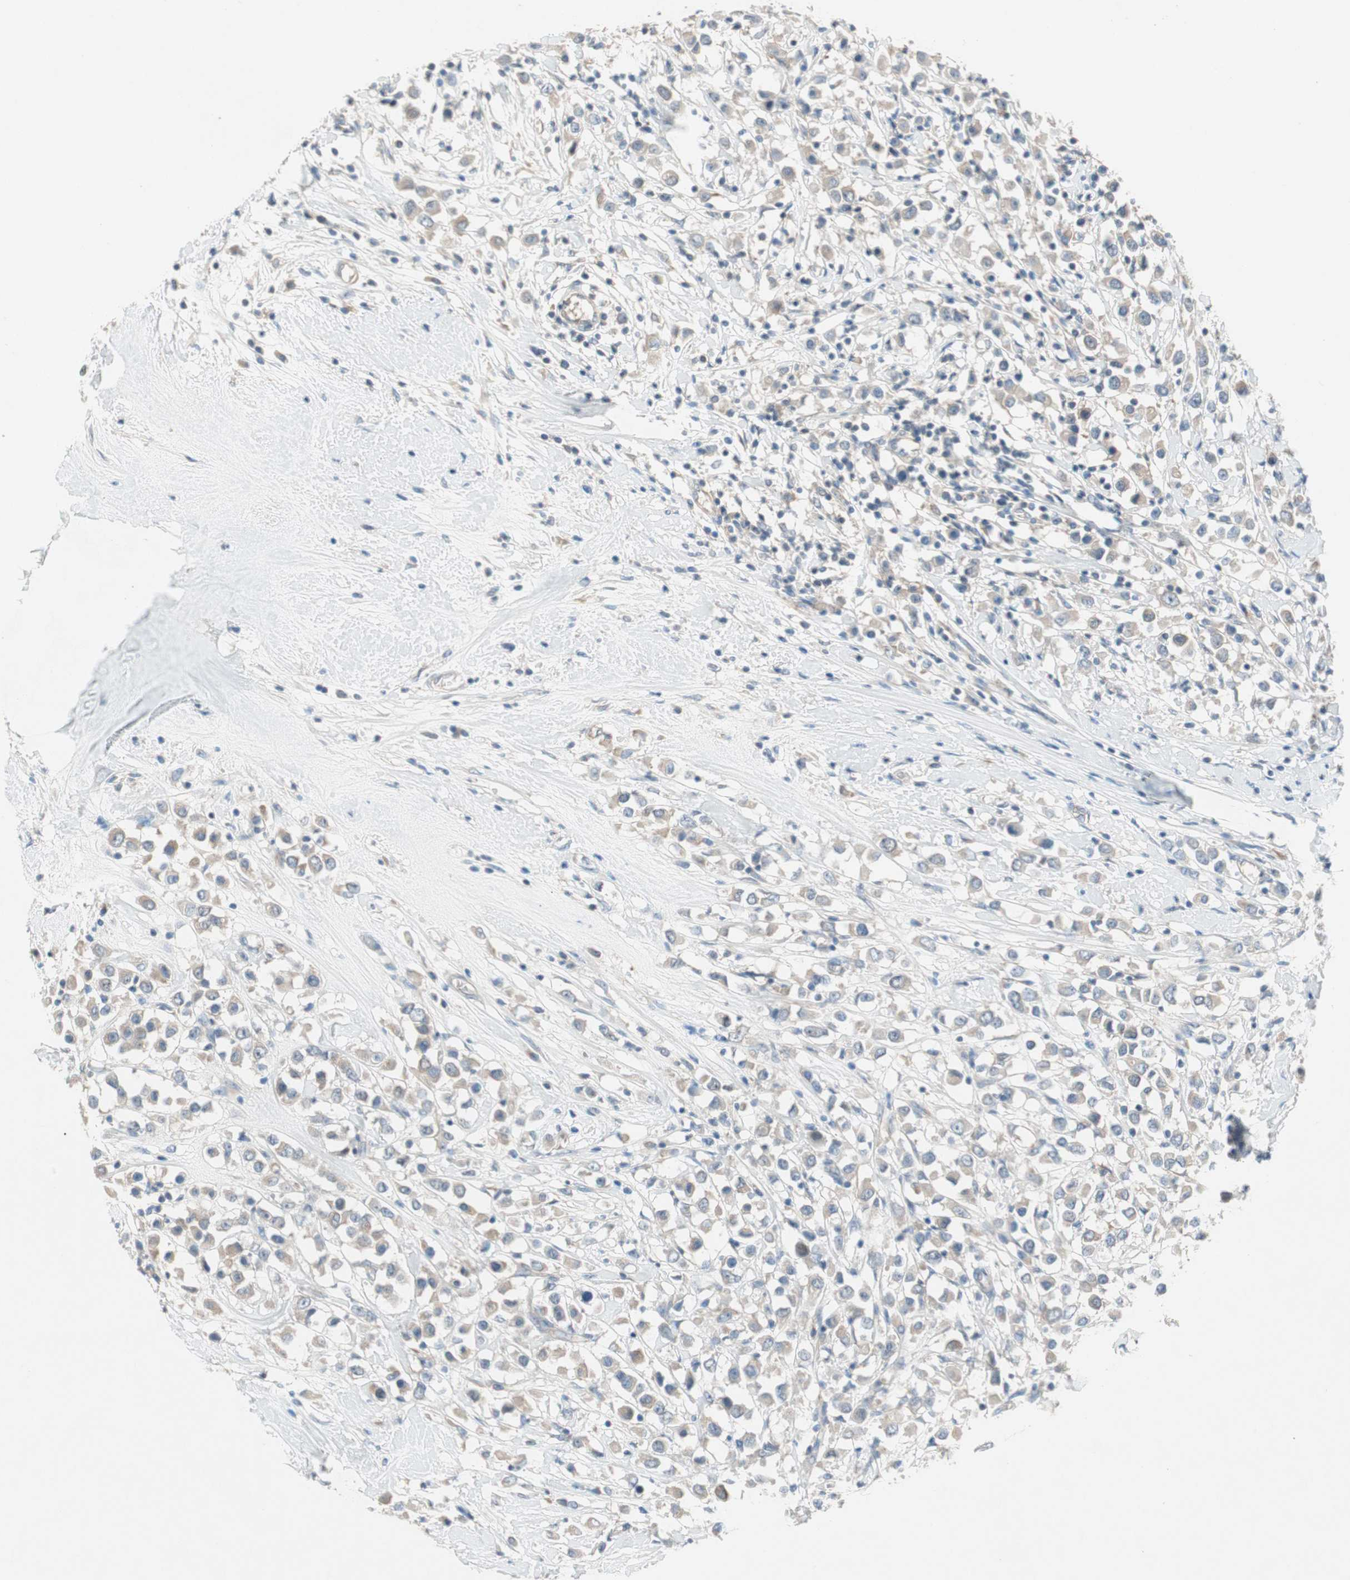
{"staining": {"intensity": "weak", "quantity": "<25%", "location": "cytoplasmic/membranous"}, "tissue": "breast cancer", "cell_type": "Tumor cells", "image_type": "cancer", "snomed": [{"axis": "morphology", "description": "Duct carcinoma"}, {"axis": "topography", "description": "Breast"}], "caption": "Infiltrating ductal carcinoma (breast) stained for a protein using immunohistochemistry exhibits no positivity tumor cells.", "gene": "GLUL", "patient": {"sex": "female", "age": 61}}